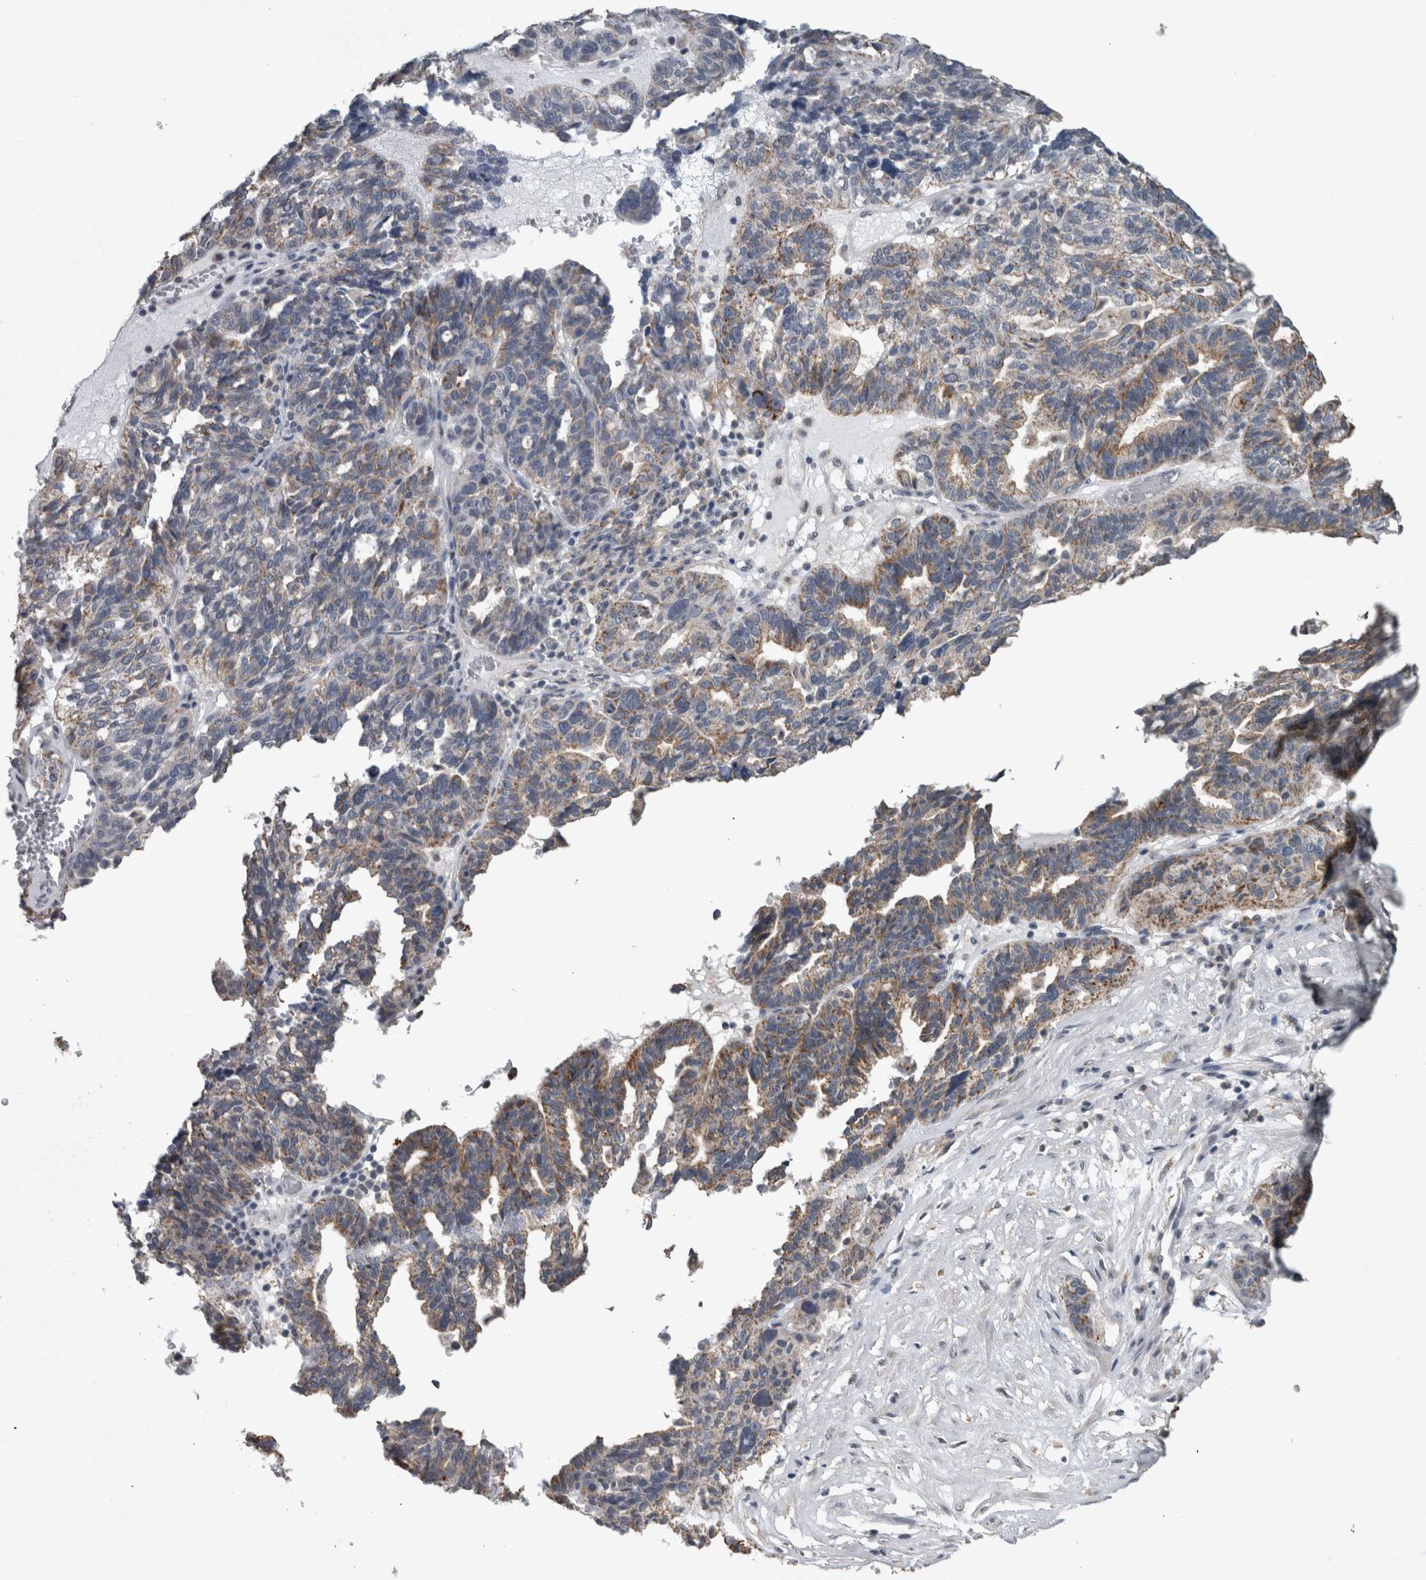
{"staining": {"intensity": "moderate", "quantity": "25%-75%", "location": "cytoplasmic/membranous"}, "tissue": "ovarian cancer", "cell_type": "Tumor cells", "image_type": "cancer", "snomed": [{"axis": "morphology", "description": "Cystadenocarcinoma, serous, NOS"}, {"axis": "topography", "description": "Ovary"}], "caption": "An image showing moderate cytoplasmic/membranous positivity in approximately 25%-75% of tumor cells in ovarian cancer (serous cystadenocarcinoma), as visualized by brown immunohistochemical staining.", "gene": "ACSF2", "patient": {"sex": "female", "age": 59}}